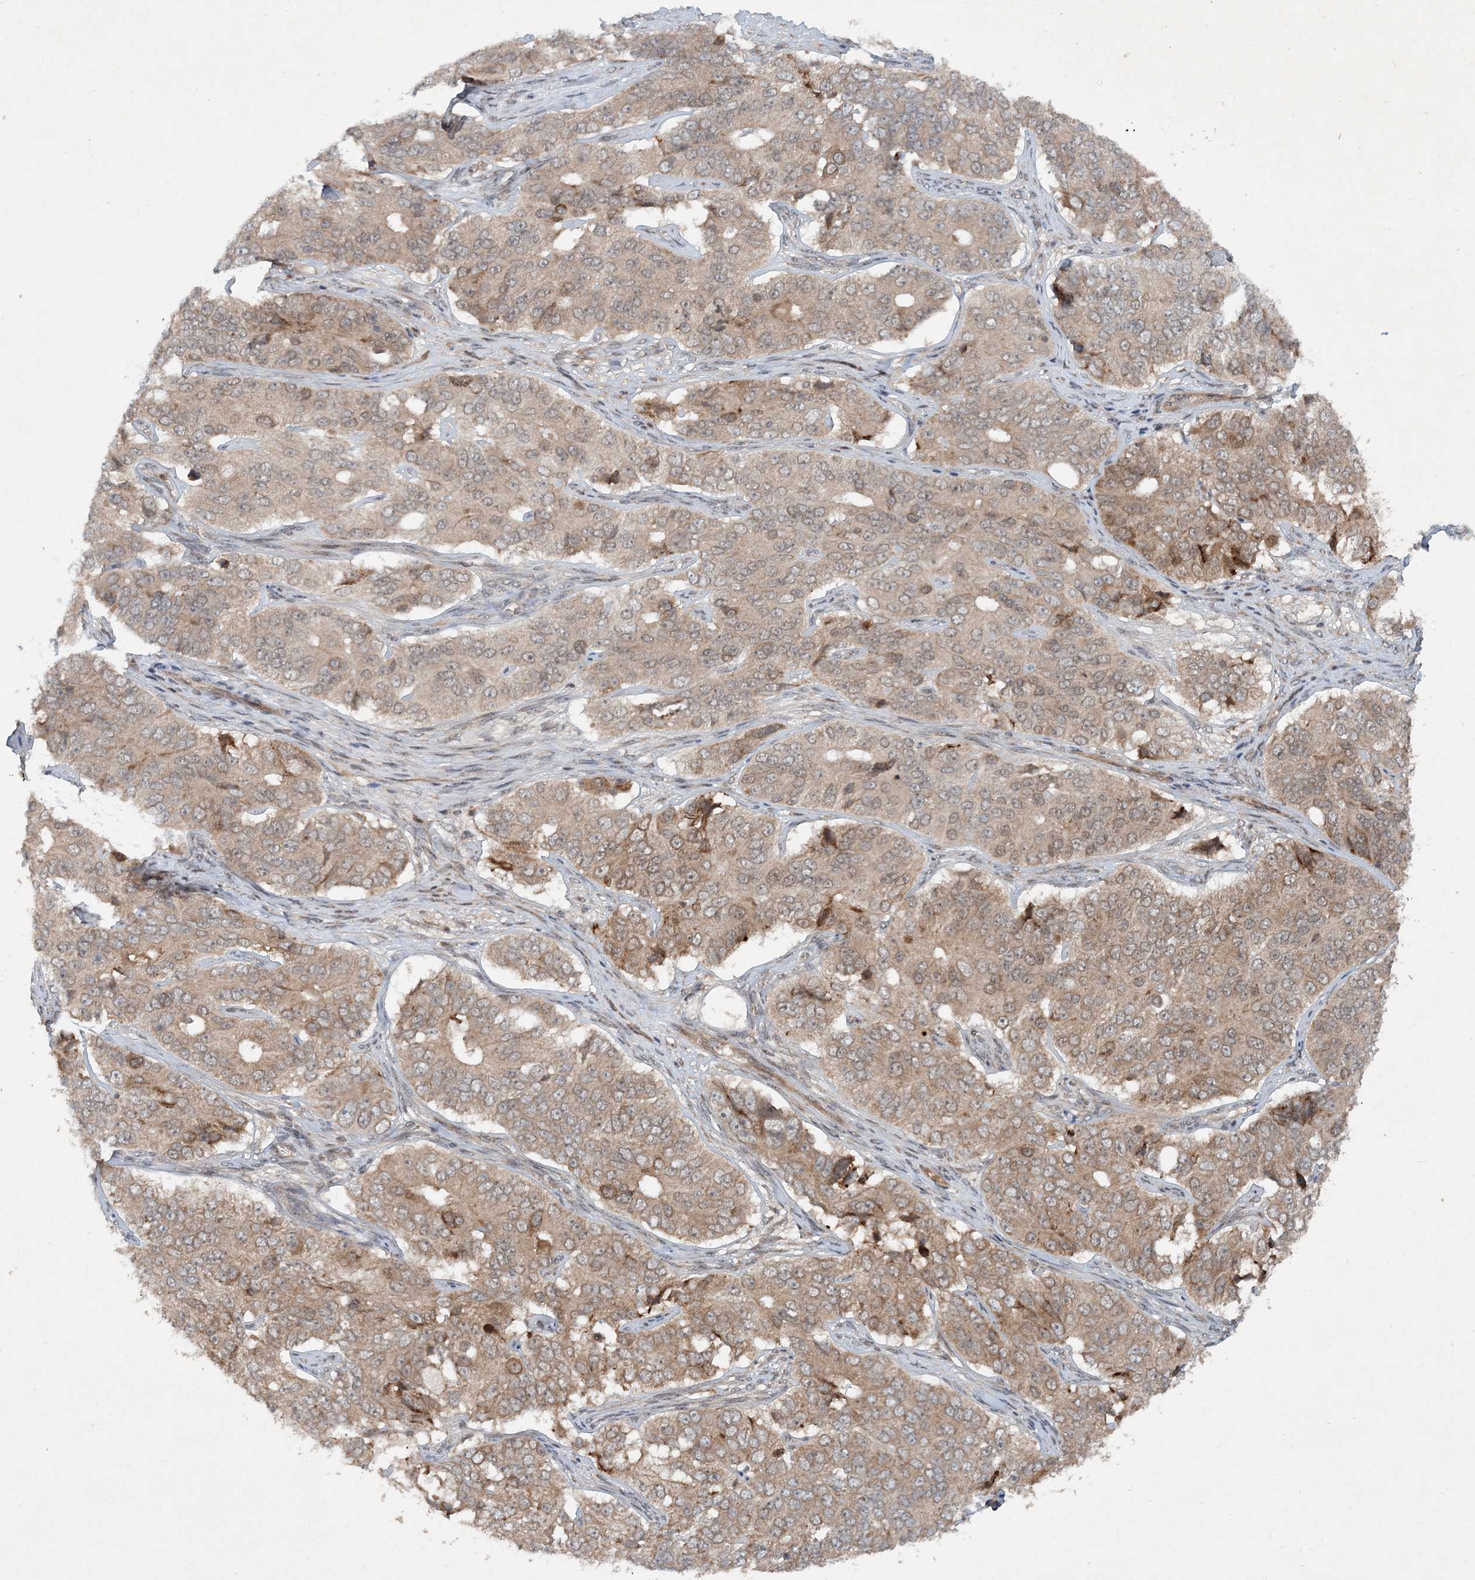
{"staining": {"intensity": "moderate", "quantity": "<25%", "location": "cytoplasmic/membranous"}, "tissue": "ovarian cancer", "cell_type": "Tumor cells", "image_type": "cancer", "snomed": [{"axis": "morphology", "description": "Carcinoma, endometroid"}, {"axis": "topography", "description": "Ovary"}], "caption": "IHC of human ovarian cancer exhibits low levels of moderate cytoplasmic/membranous positivity in about <25% of tumor cells.", "gene": "UBR3", "patient": {"sex": "female", "age": 51}}